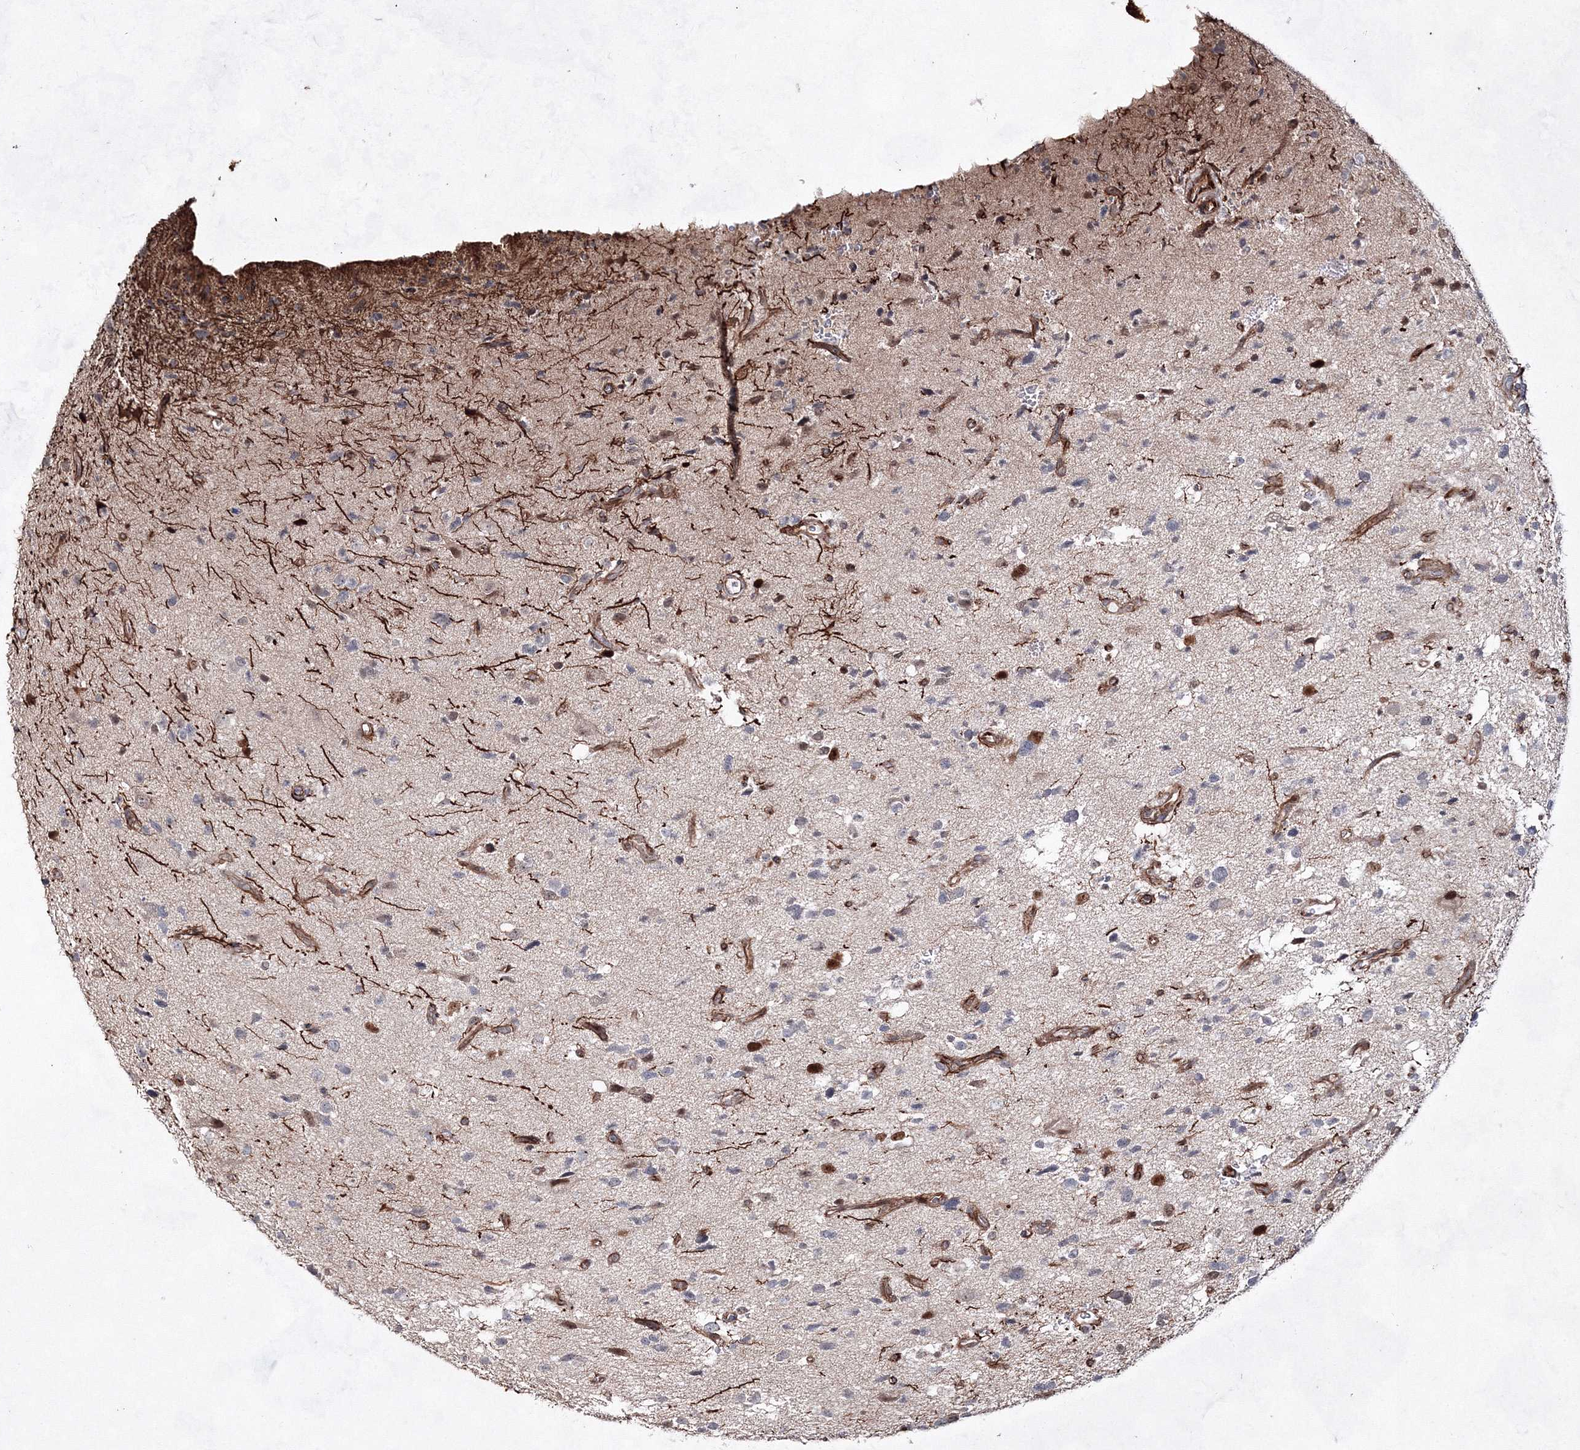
{"staining": {"intensity": "negative", "quantity": "none", "location": "none"}, "tissue": "glioma", "cell_type": "Tumor cells", "image_type": "cancer", "snomed": [{"axis": "morphology", "description": "Glioma, malignant, High grade"}, {"axis": "topography", "description": "Brain"}], "caption": "High power microscopy photomicrograph of an immunohistochemistry (IHC) image of high-grade glioma (malignant), revealing no significant positivity in tumor cells. The staining was performed using DAB to visualize the protein expression in brown, while the nuclei were stained in blue with hematoxylin (Magnification: 20x).", "gene": "SNIP1", "patient": {"sex": "male", "age": 33}}